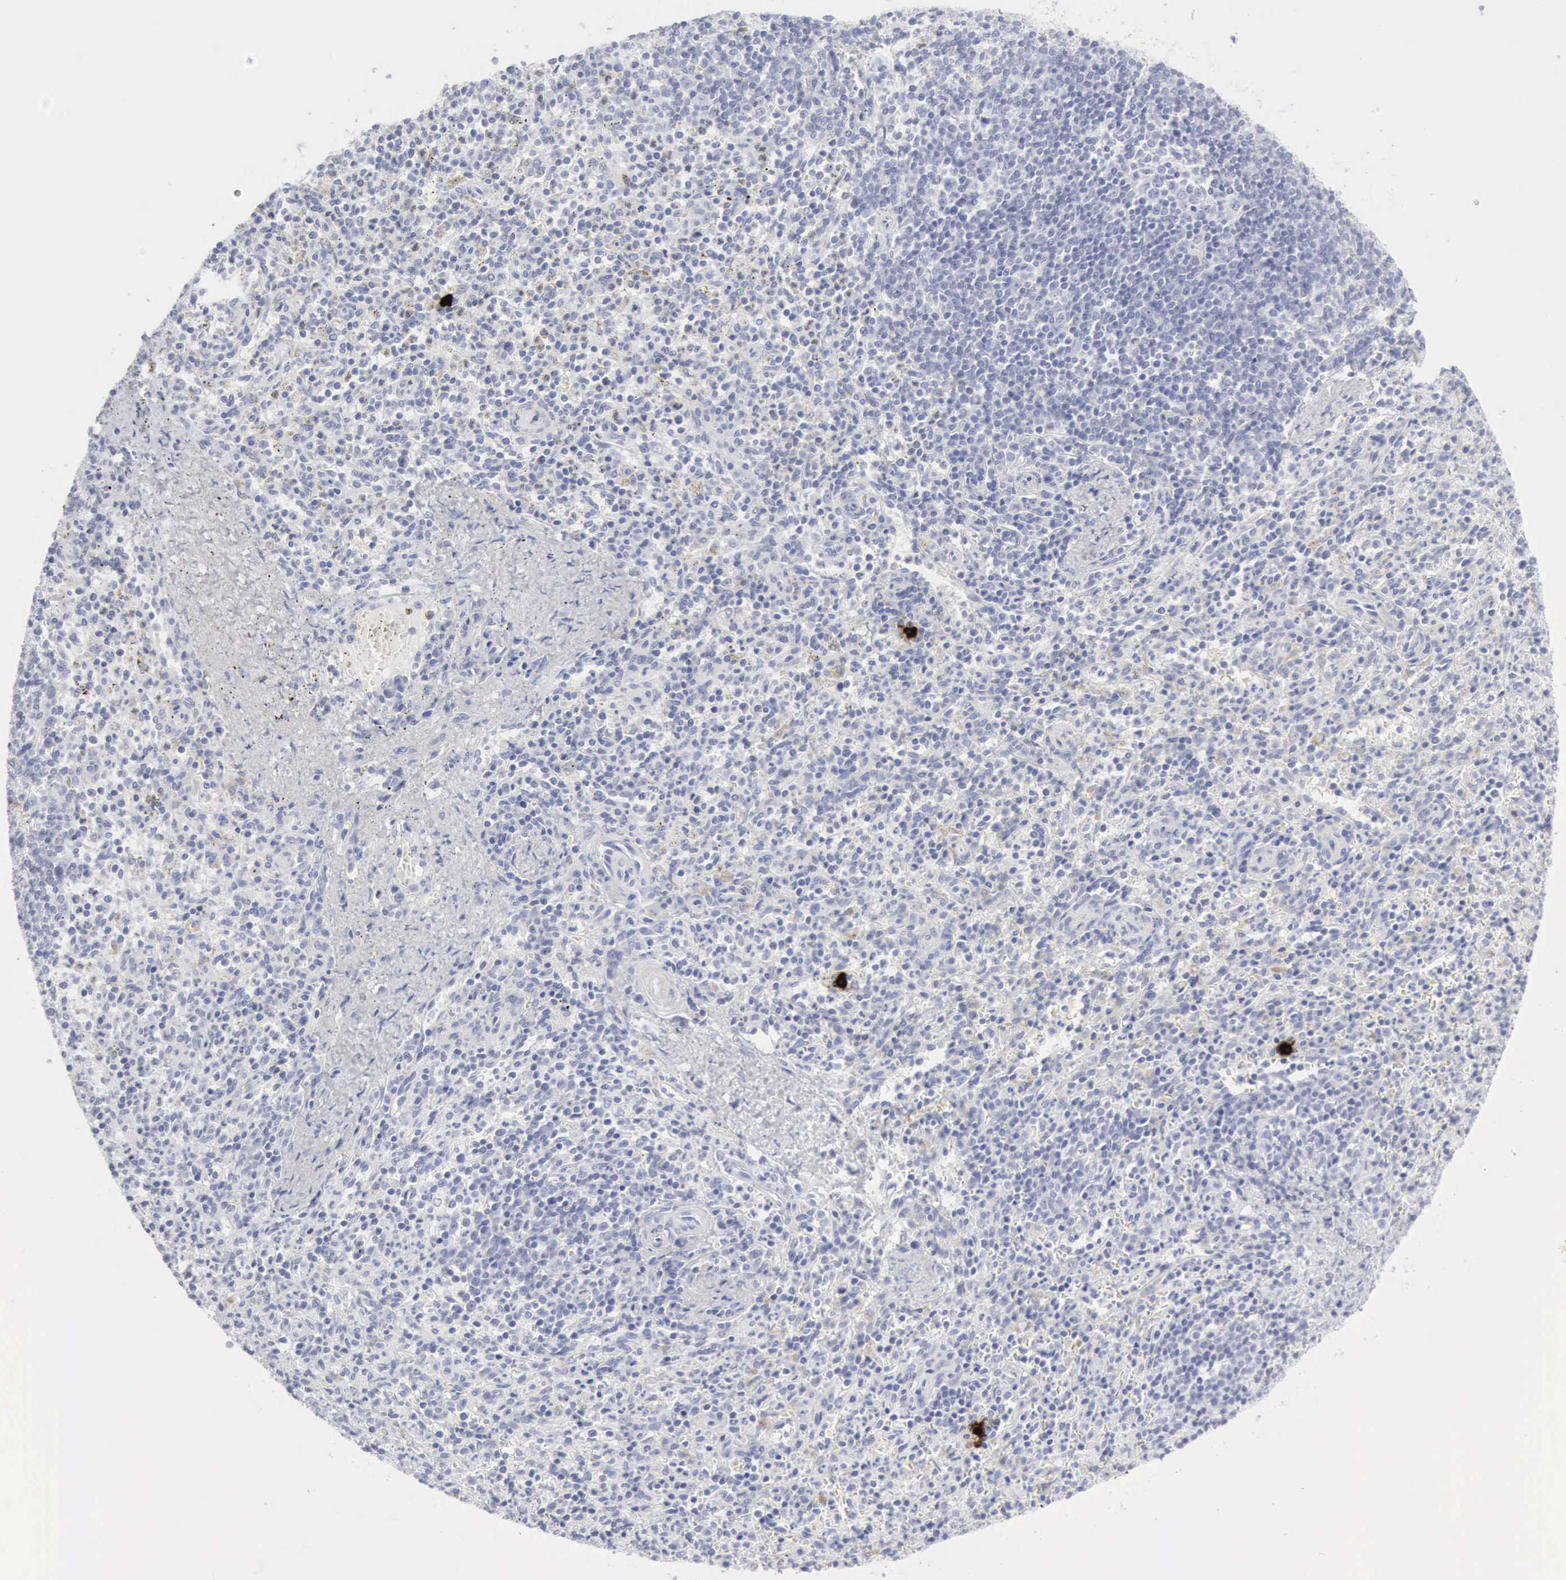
{"staining": {"intensity": "negative", "quantity": "none", "location": "none"}, "tissue": "spleen", "cell_type": "Cells in red pulp", "image_type": "normal", "snomed": [{"axis": "morphology", "description": "Normal tissue, NOS"}, {"axis": "topography", "description": "Spleen"}], "caption": "IHC histopathology image of normal spleen: spleen stained with DAB displays no significant protein positivity in cells in red pulp. (Brightfield microscopy of DAB immunohistochemistry at high magnification).", "gene": "CMA1", "patient": {"sex": "male", "age": 72}}